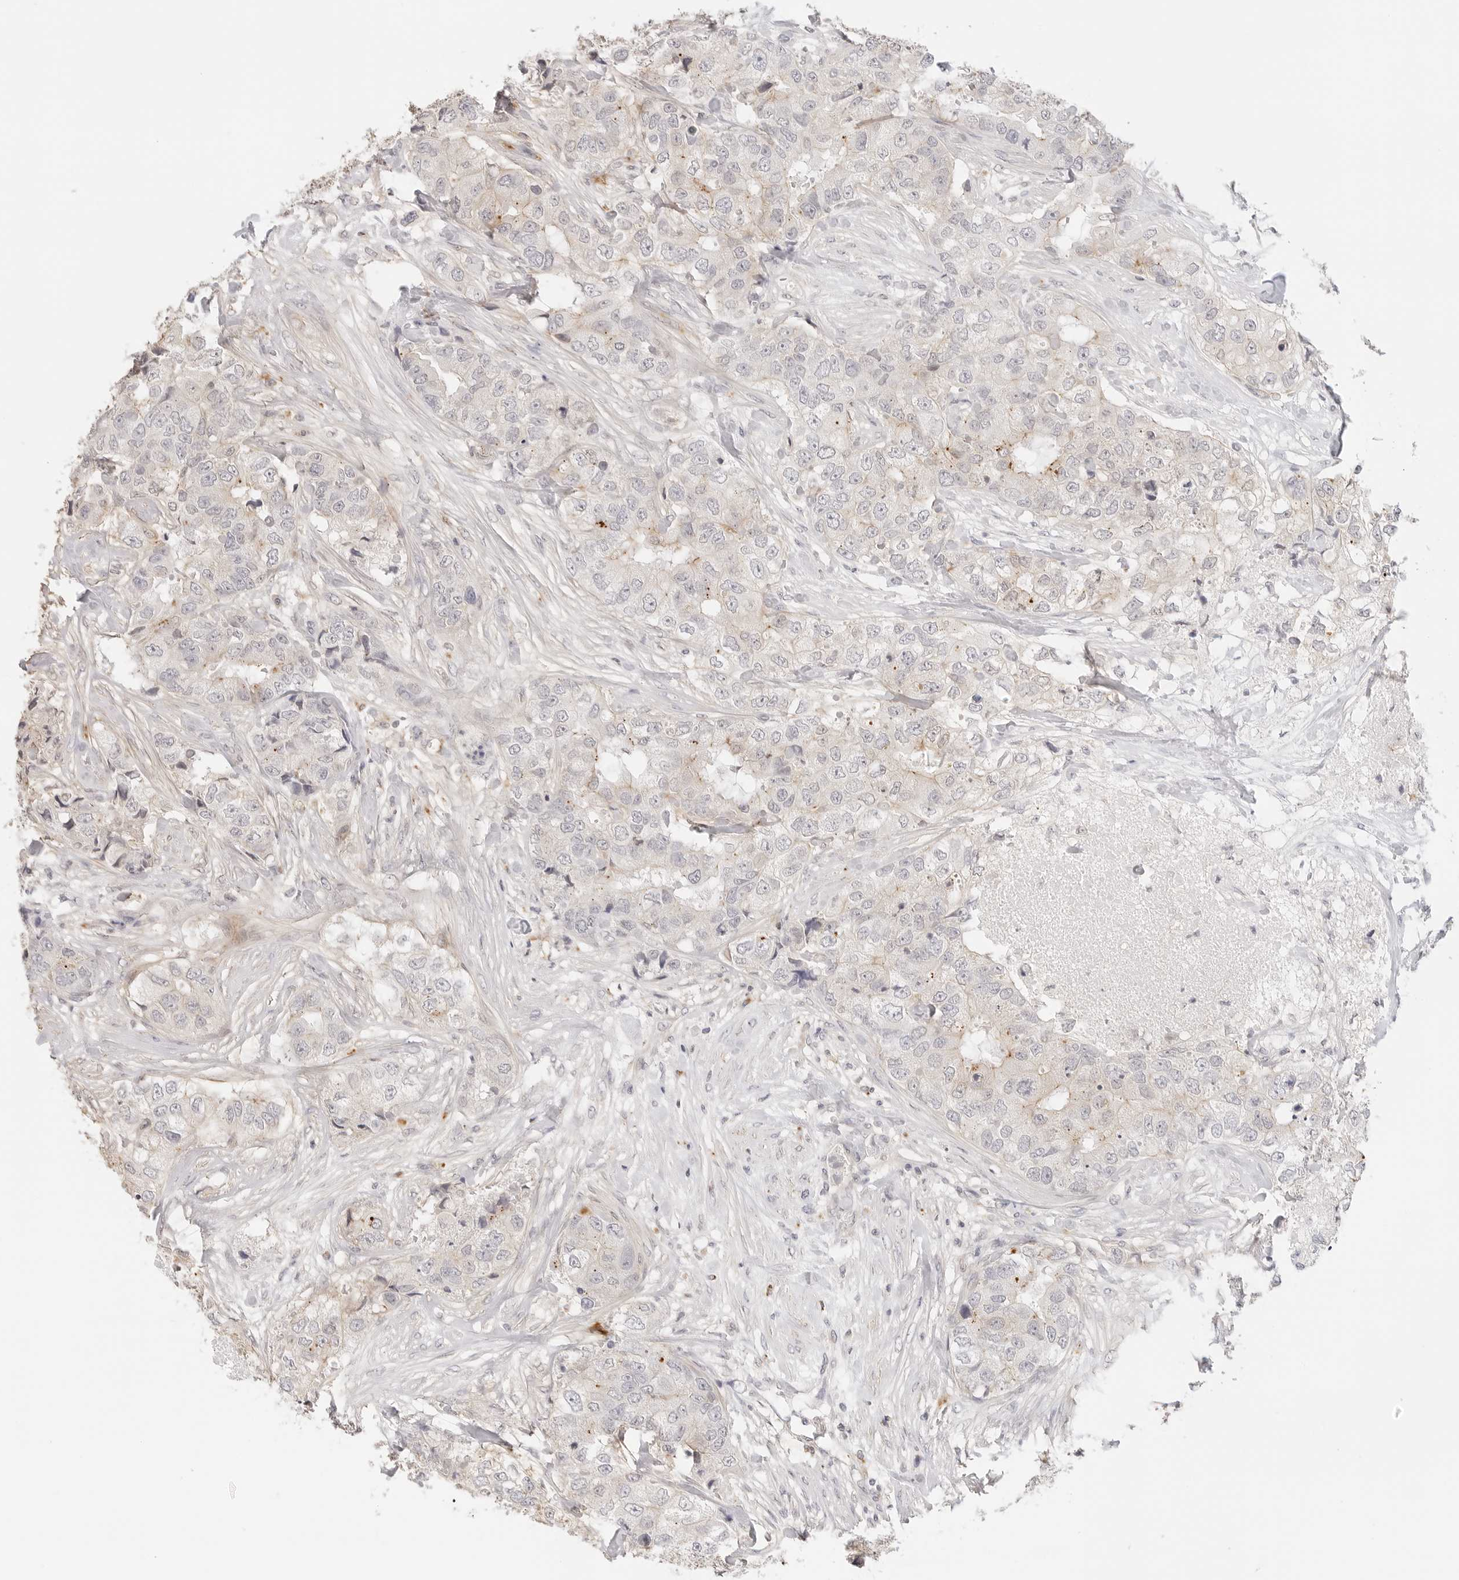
{"staining": {"intensity": "negative", "quantity": "none", "location": "none"}, "tissue": "breast cancer", "cell_type": "Tumor cells", "image_type": "cancer", "snomed": [{"axis": "morphology", "description": "Duct carcinoma"}, {"axis": "topography", "description": "Breast"}], "caption": "IHC photomicrograph of human breast cancer stained for a protein (brown), which displays no expression in tumor cells.", "gene": "PCDH19", "patient": {"sex": "female", "age": 62}}